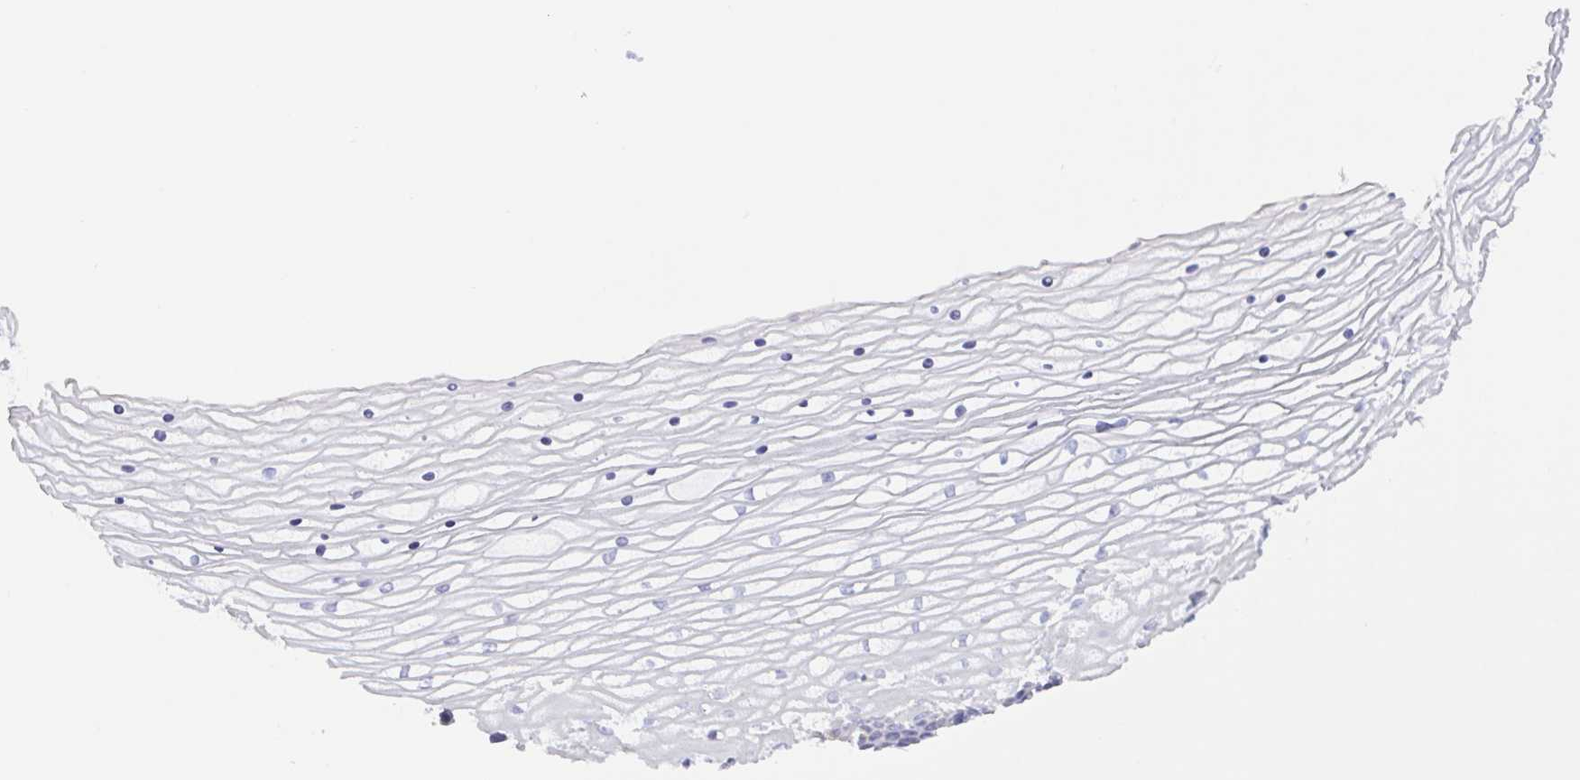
{"staining": {"intensity": "weak", "quantity": "<25%", "location": "cytoplasmic/membranous"}, "tissue": "vagina", "cell_type": "Squamous epithelial cells", "image_type": "normal", "snomed": [{"axis": "morphology", "description": "Normal tissue, NOS"}, {"axis": "topography", "description": "Vagina"}], "caption": "Immunohistochemistry histopathology image of normal vagina: human vagina stained with DAB (3,3'-diaminobenzidine) exhibits no significant protein staining in squamous epithelial cells. (Stains: DAB (3,3'-diaminobenzidine) immunohistochemistry with hematoxylin counter stain, Microscopy: brightfield microscopy at high magnification).", "gene": "TRAM2", "patient": {"sex": "female", "age": 45}}